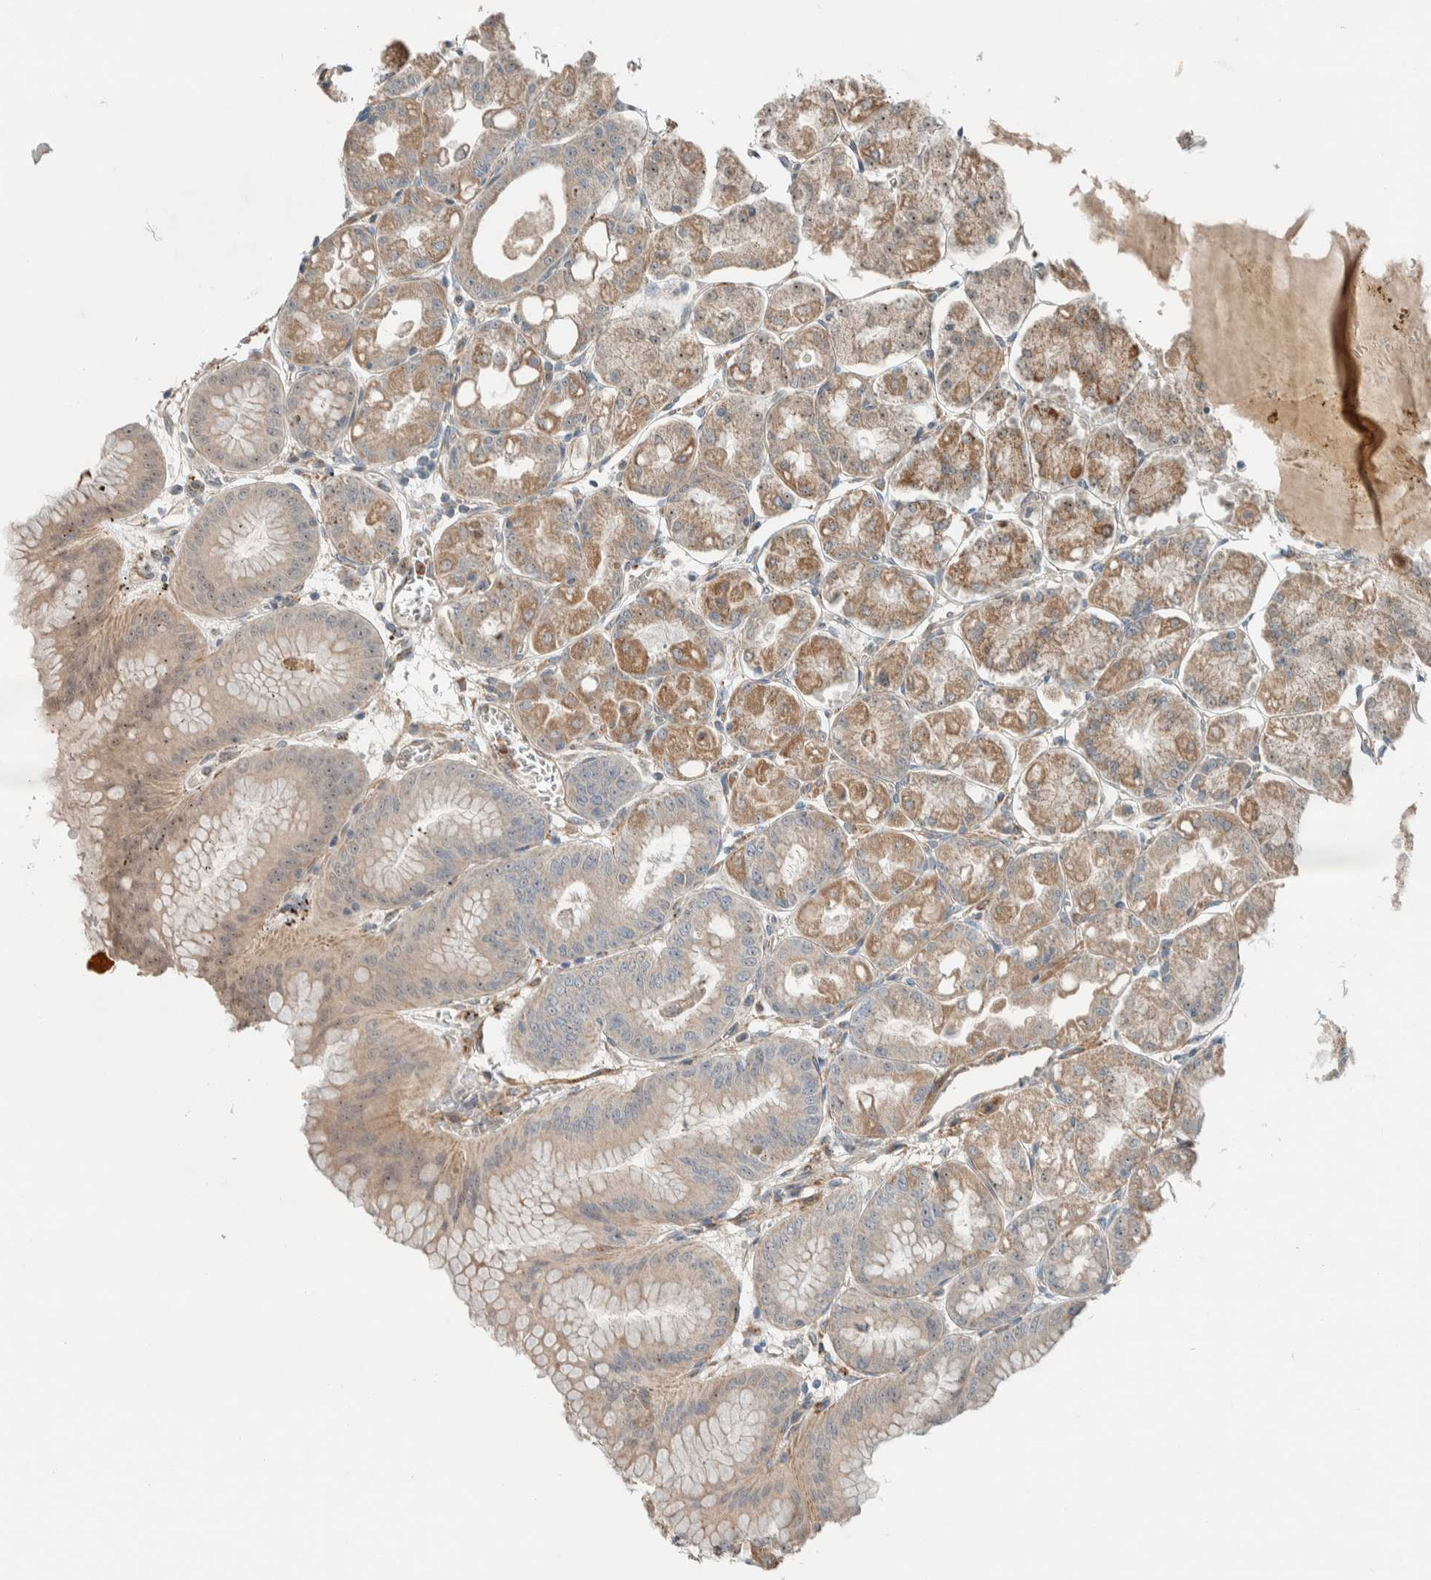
{"staining": {"intensity": "moderate", "quantity": "25%-75%", "location": "cytoplasmic/membranous,nuclear"}, "tissue": "stomach", "cell_type": "Glandular cells", "image_type": "normal", "snomed": [{"axis": "morphology", "description": "Normal tissue, NOS"}, {"axis": "topography", "description": "Stomach, lower"}], "caption": "A photomicrograph showing moderate cytoplasmic/membranous,nuclear staining in about 25%-75% of glandular cells in unremarkable stomach, as visualized by brown immunohistochemical staining.", "gene": "SLFN12L", "patient": {"sex": "male", "age": 71}}